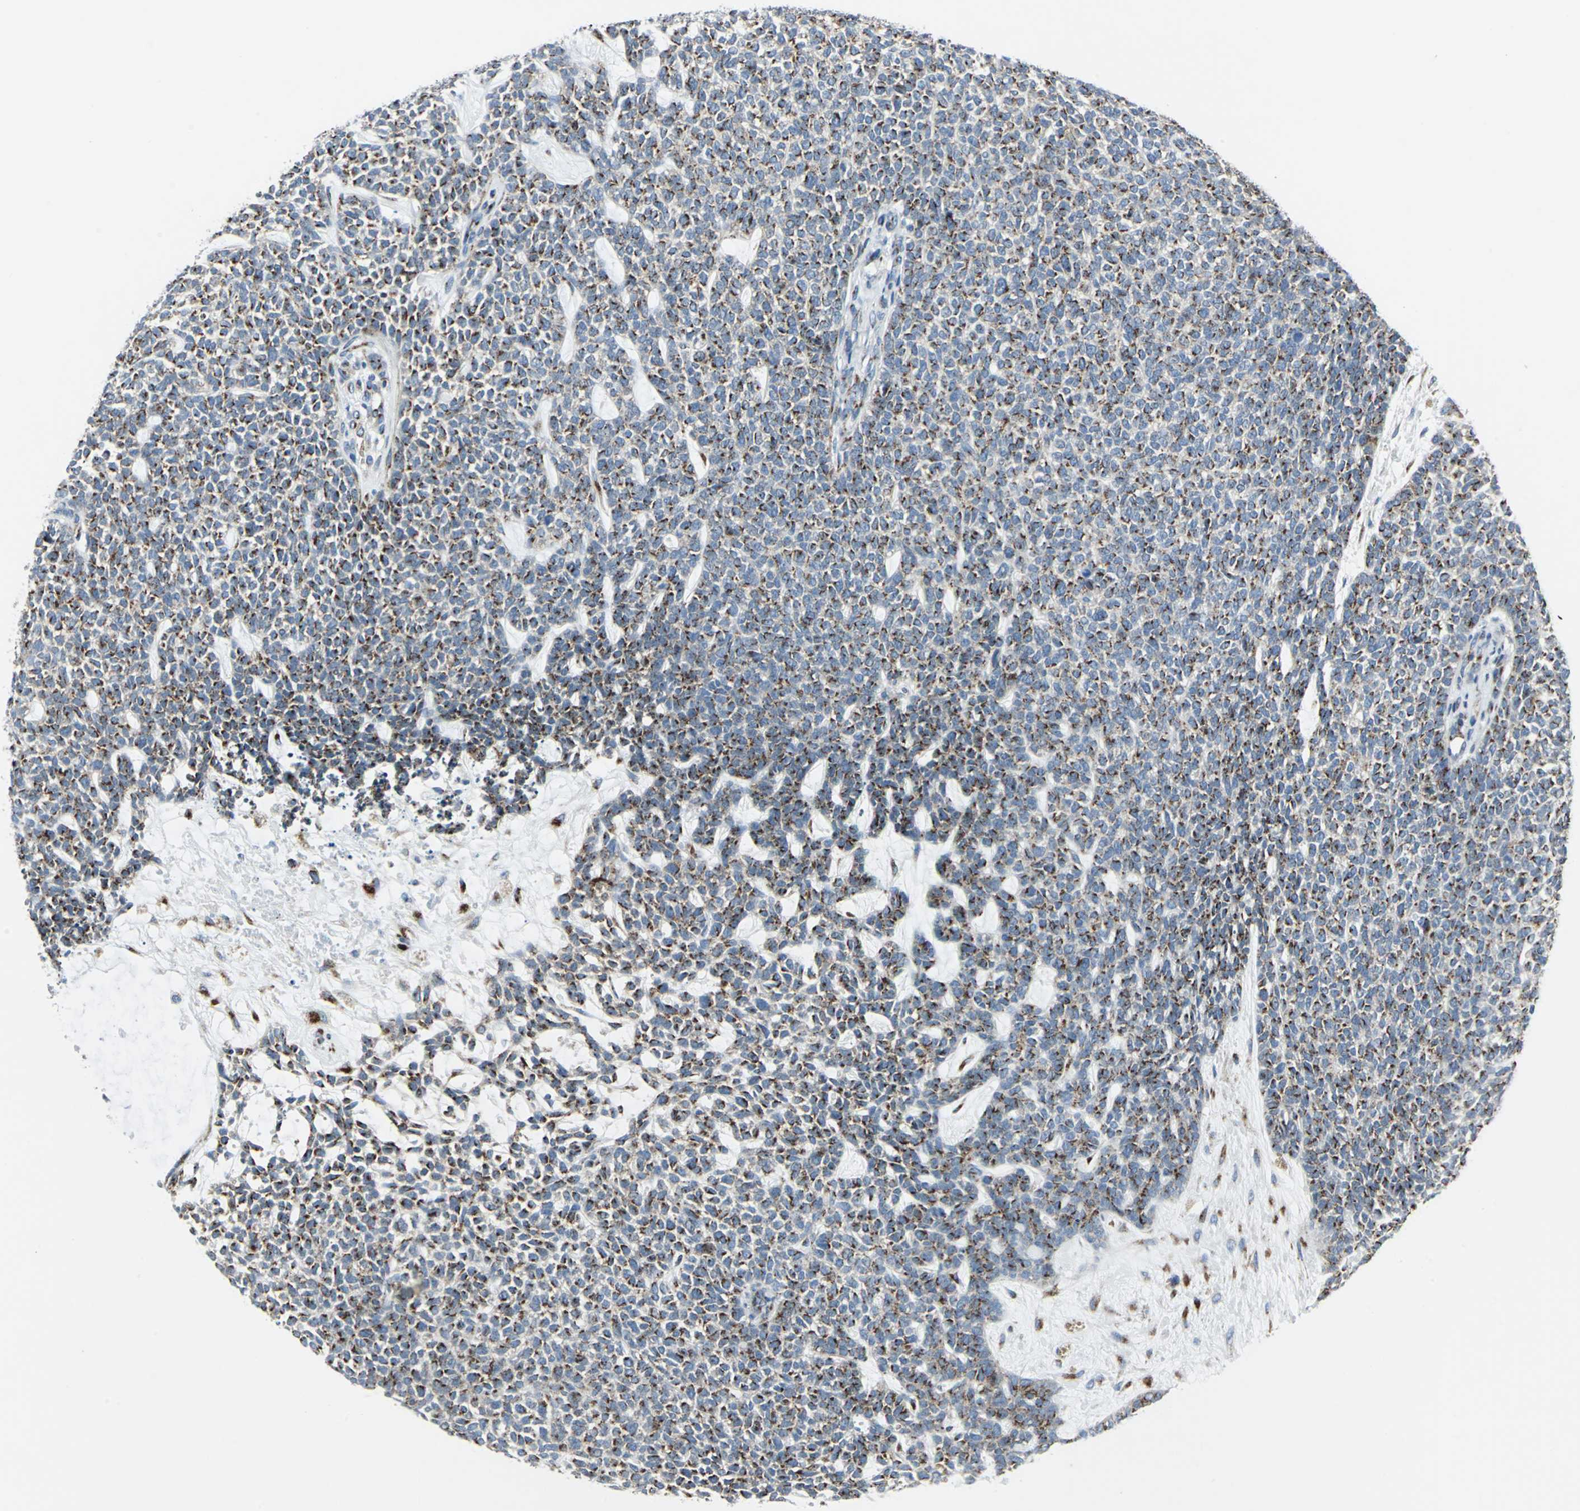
{"staining": {"intensity": "strong", "quantity": "25%-75%", "location": "cytoplasmic/membranous"}, "tissue": "skin cancer", "cell_type": "Tumor cells", "image_type": "cancer", "snomed": [{"axis": "morphology", "description": "Basal cell carcinoma"}, {"axis": "topography", "description": "Skin"}], "caption": "Immunohistochemical staining of human basal cell carcinoma (skin) reveals high levels of strong cytoplasmic/membranous expression in approximately 25%-75% of tumor cells.", "gene": "GPR3", "patient": {"sex": "female", "age": 84}}